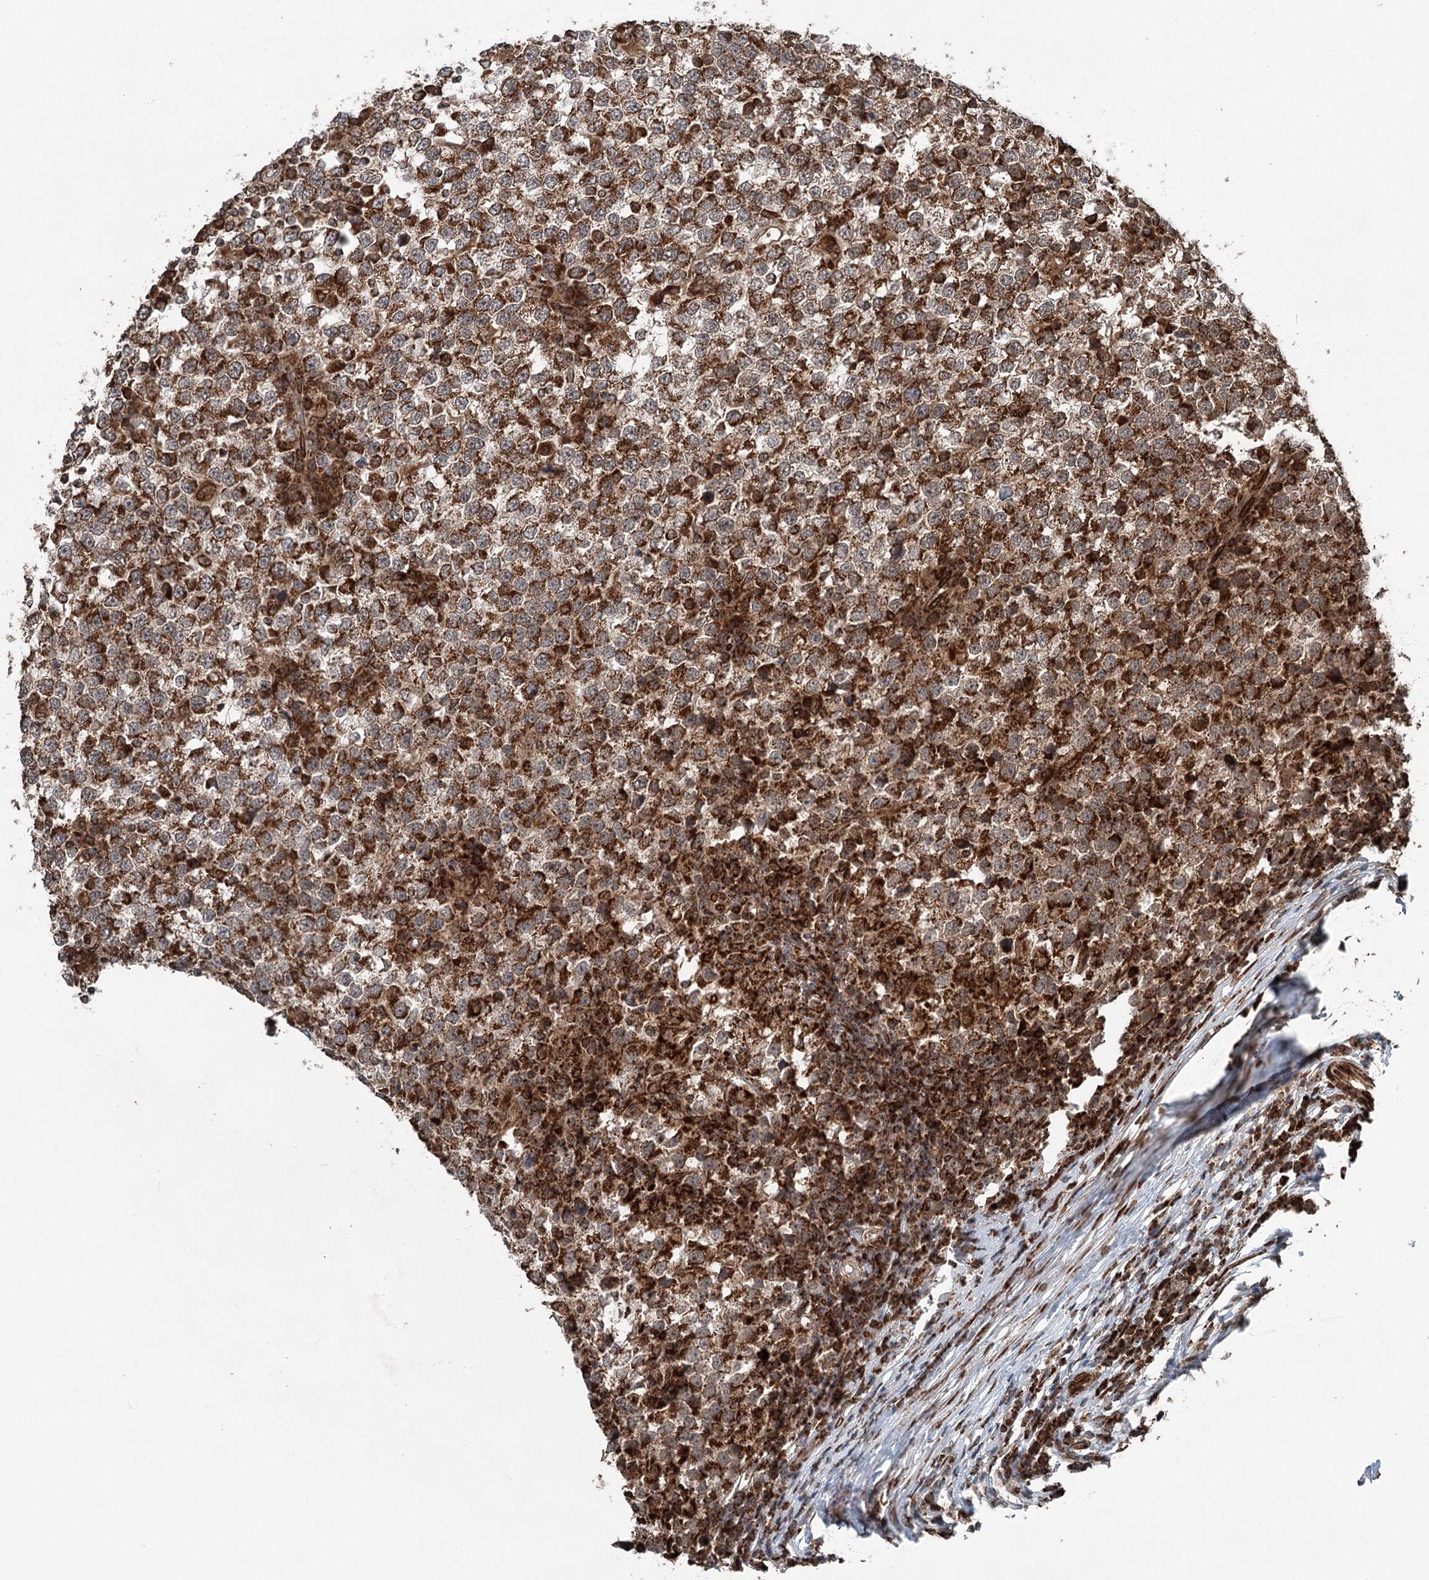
{"staining": {"intensity": "moderate", "quantity": ">75%", "location": "cytoplasmic/membranous"}, "tissue": "testis cancer", "cell_type": "Tumor cells", "image_type": "cancer", "snomed": [{"axis": "morphology", "description": "Seminoma, NOS"}, {"axis": "topography", "description": "Testis"}], "caption": "Immunohistochemical staining of seminoma (testis) shows moderate cytoplasmic/membranous protein staining in approximately >75% of tumor cells.", "gene": "BCKDHA", "patient": {"sex": "male", "age": 65}}